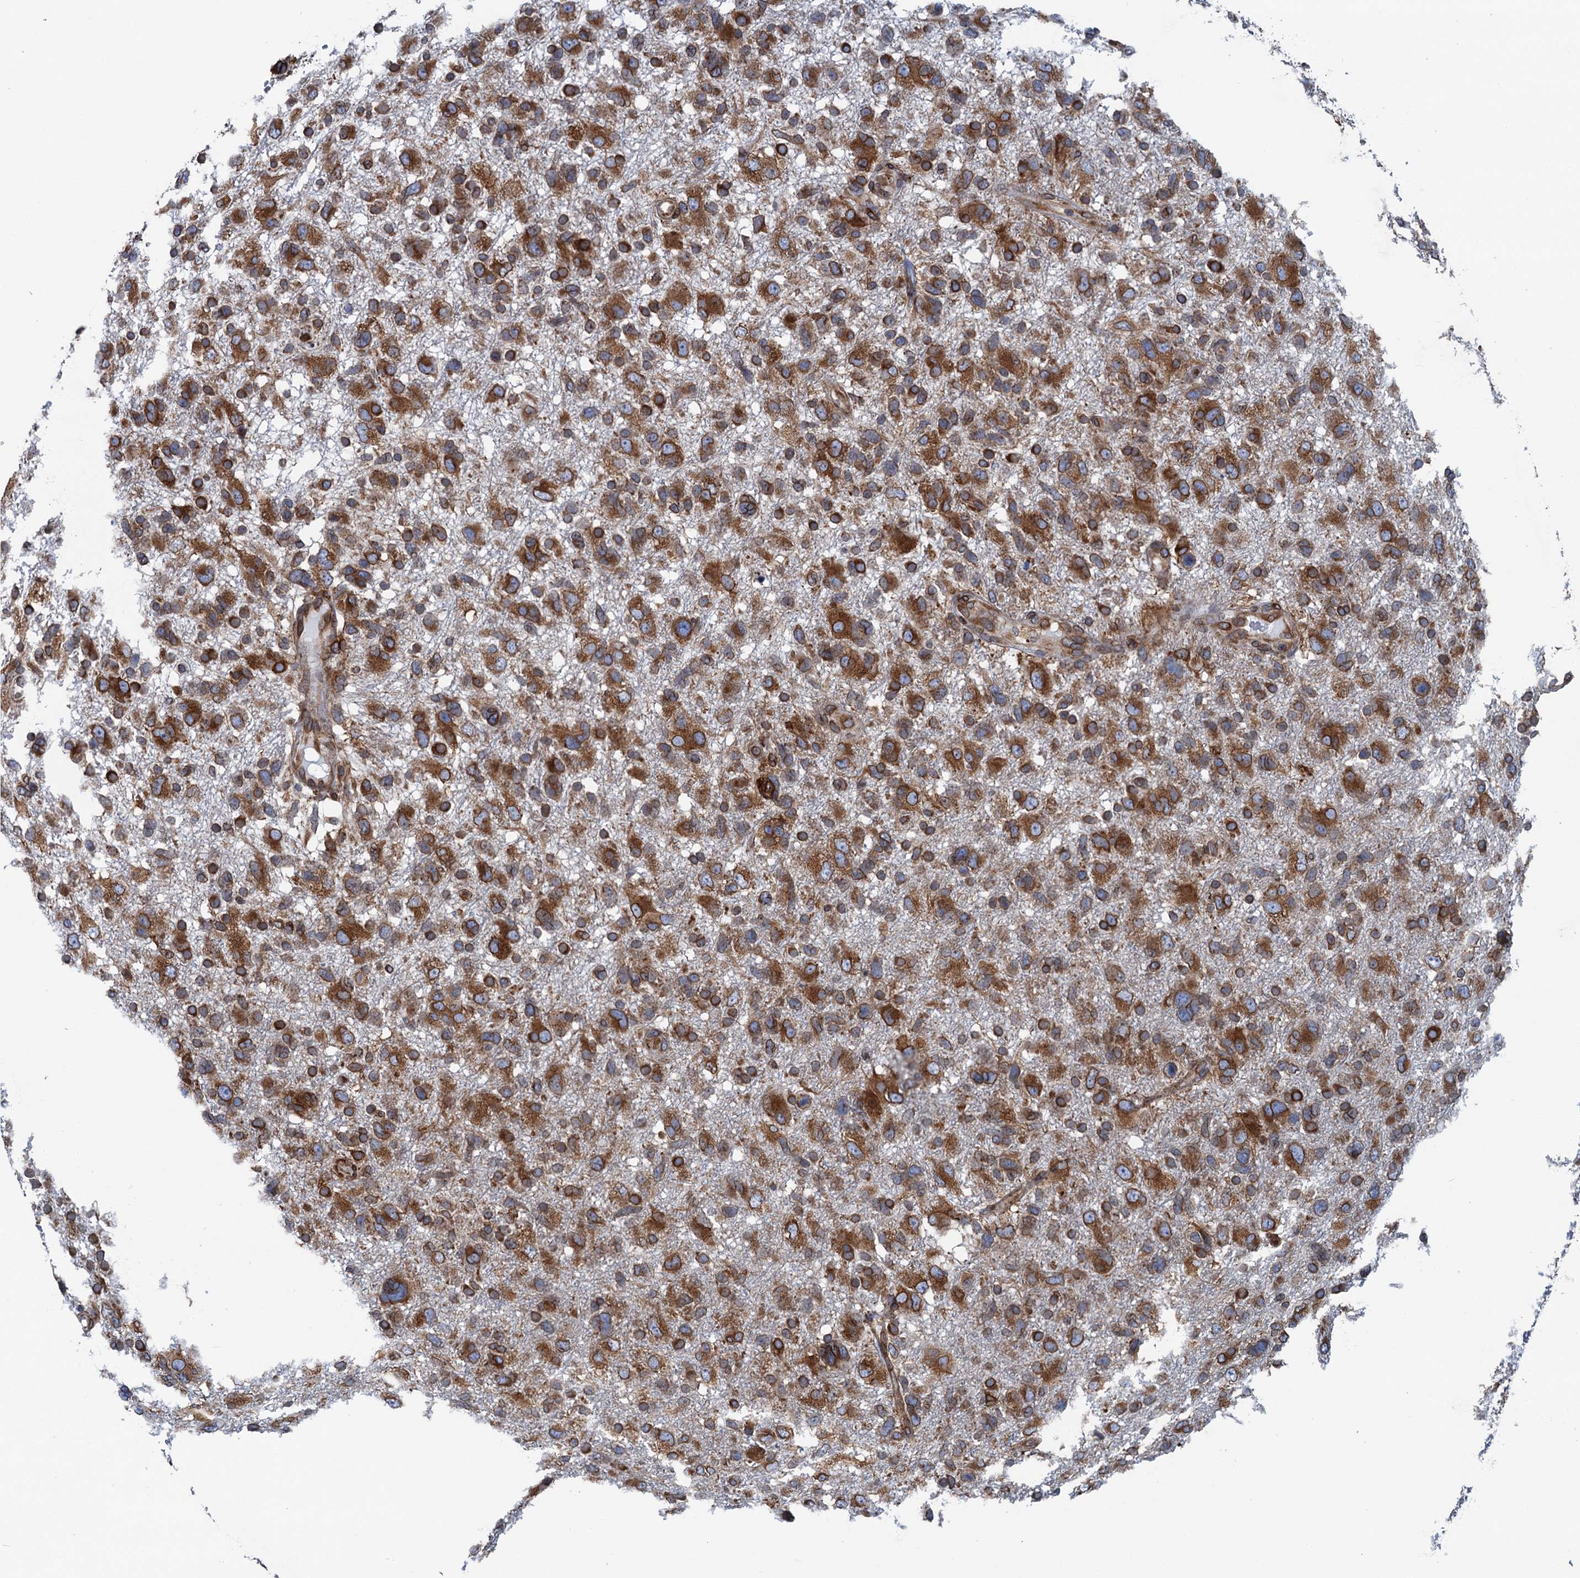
{"staining": {"intensity": "strong", "quantity": ">75%", "location": "cytoplasmic/membranous"}, "tissue": "glioma", "cell_type": "Tumor cells", "image_type": "cancer", "snomed": [{"axis": "morphology", "description": "Glioma, malignant, High grade"}, {"axis": "topography", "description": "Brain"}], "caption": "A high-resolution micrograph shows IHC staining of malignant high-grade glioma, which demonstrates strong cytoplasmic/membranous expression in approximately >75% of tumor cells.", "gene": "TMEM205", "patient": {"sex": "male", "age": 61}}